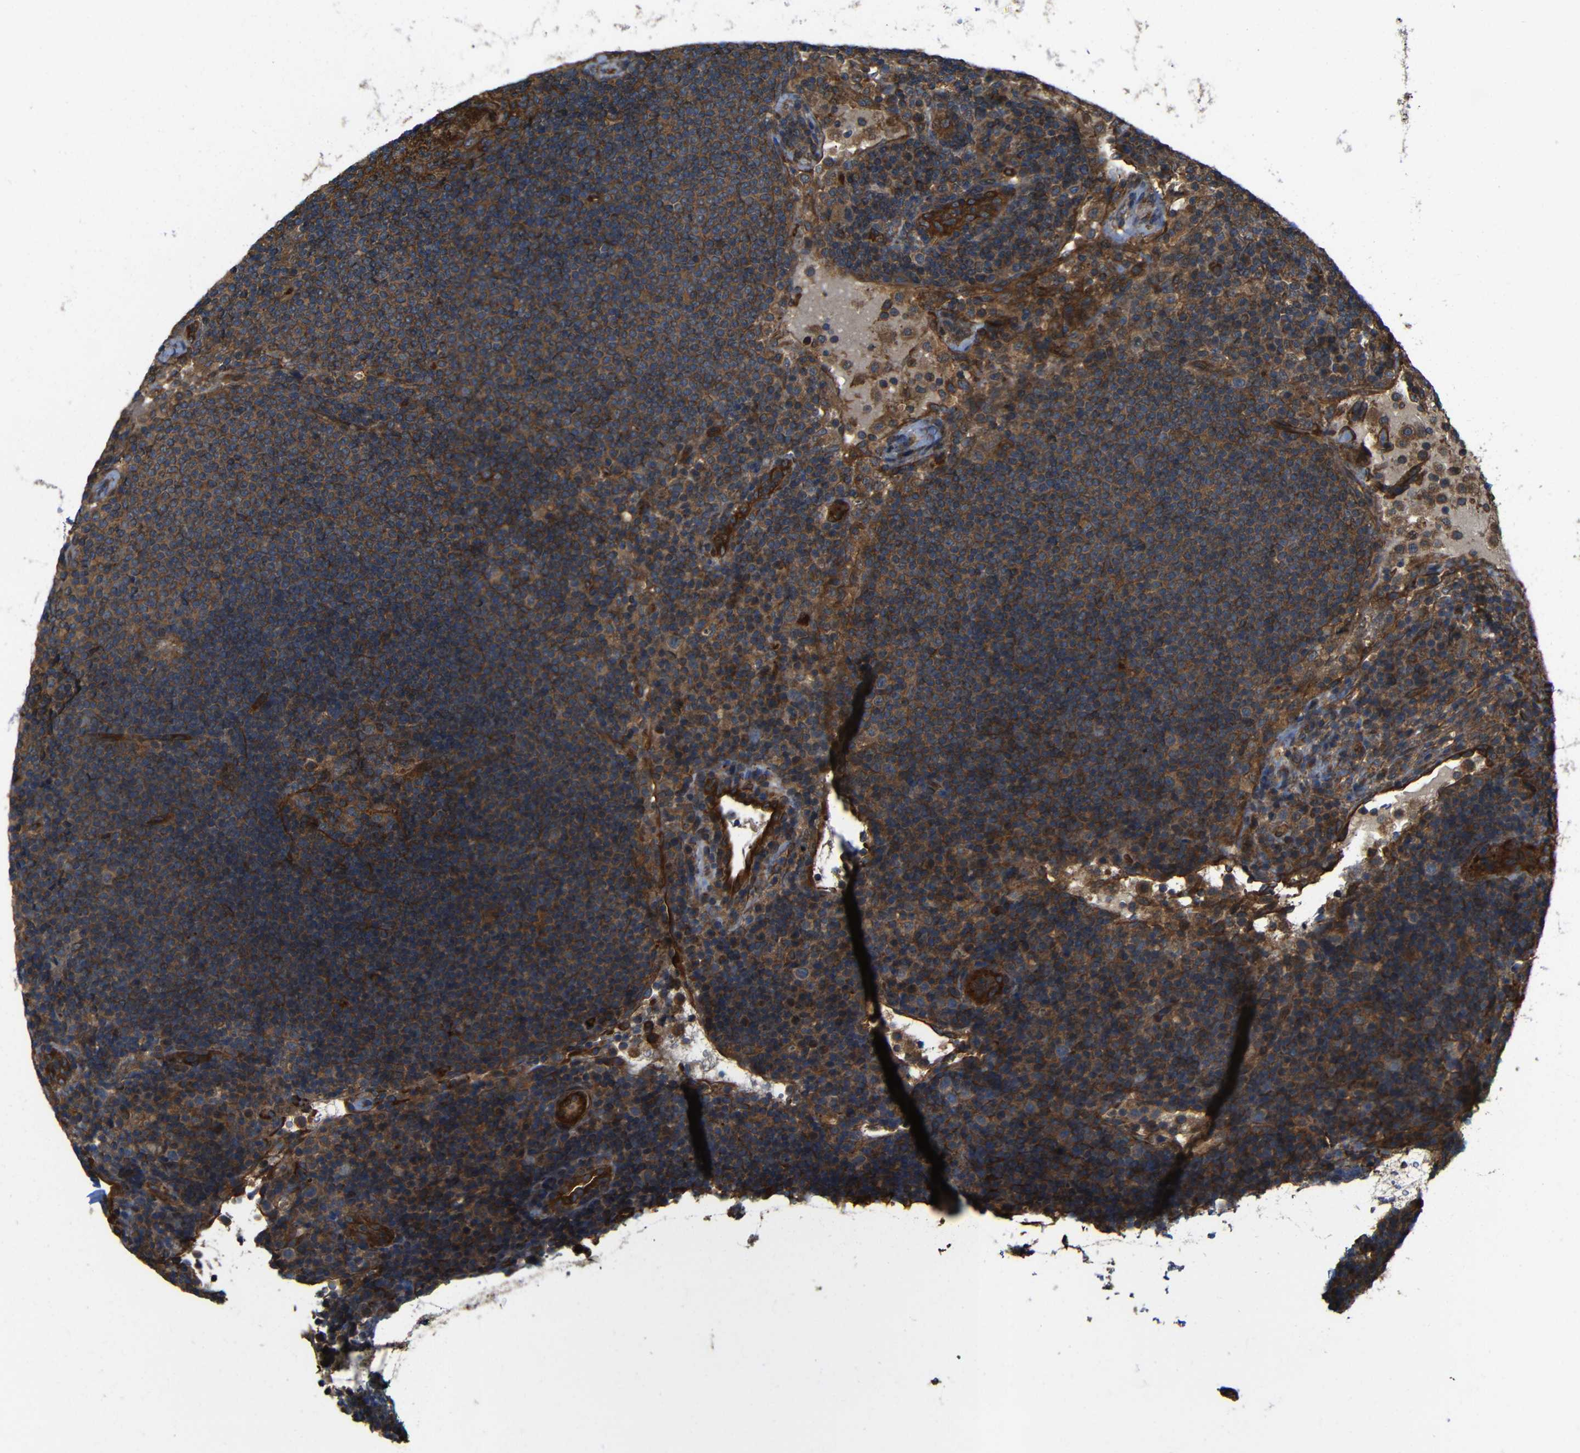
{"staining": {"intensity": "strong", "quantity": "25%-75%", "location": "cytoplasmic/membranous"}, "tissue": "lymph node", "cell_type": "Germinal center cells", "image_type": "normal", "snomed": [{"axis": "morphology", "description": "Normal tissue, NOS"}, {"axis": "topography", "description": "Lymph node"}], "caption": "Protein staining of normal lymph node reveals strong cytoplasmic/membranous positivity in about 25%-75% of germinal center cells.", "gene": "PTCH1", "patient": {"sex": "female", "age": 53}}